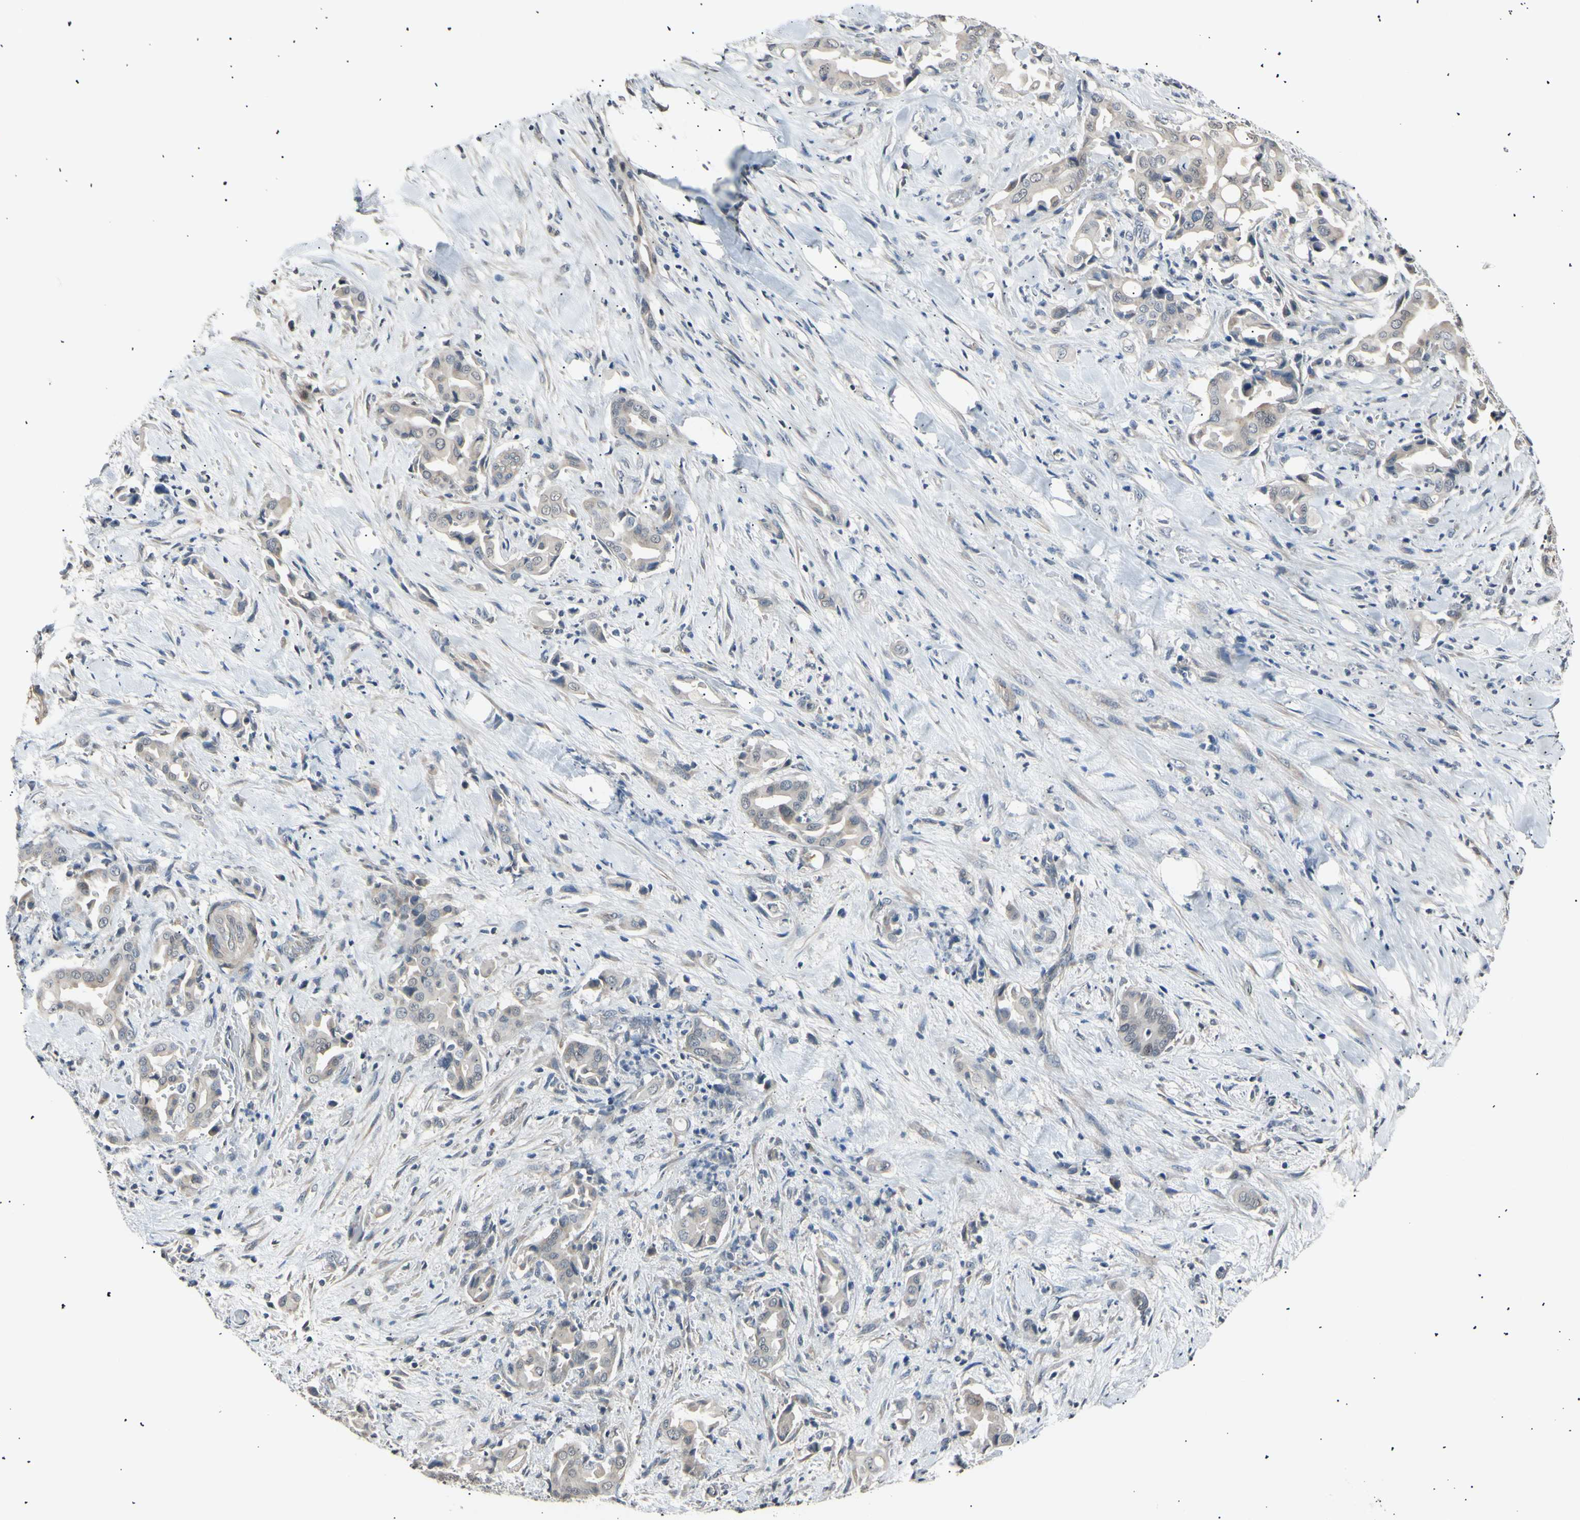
{"staining": {"intensity": "weak", "quantity": ">75%", "location": "cytoplasmic/membranous"}, "tissue": "liver cancer", "cell_type": "Tumor cells", "image_type": "cancer", "snomed": [{"axis": "morphology", "description": "Cholangiocarcinoma"}, {"axis": "topography", "description": "Liver"}], "caption": "This micrograph shows cholangiocarcinoma (liver) stained with IHC to label a protein in brown. The cytoplasmic/membranous of tumor cells show weak positivity for the protein. Nuclei are counter-stained blue.", "gene": "AK1", "patient": {"sex": "female", "age": 68}}